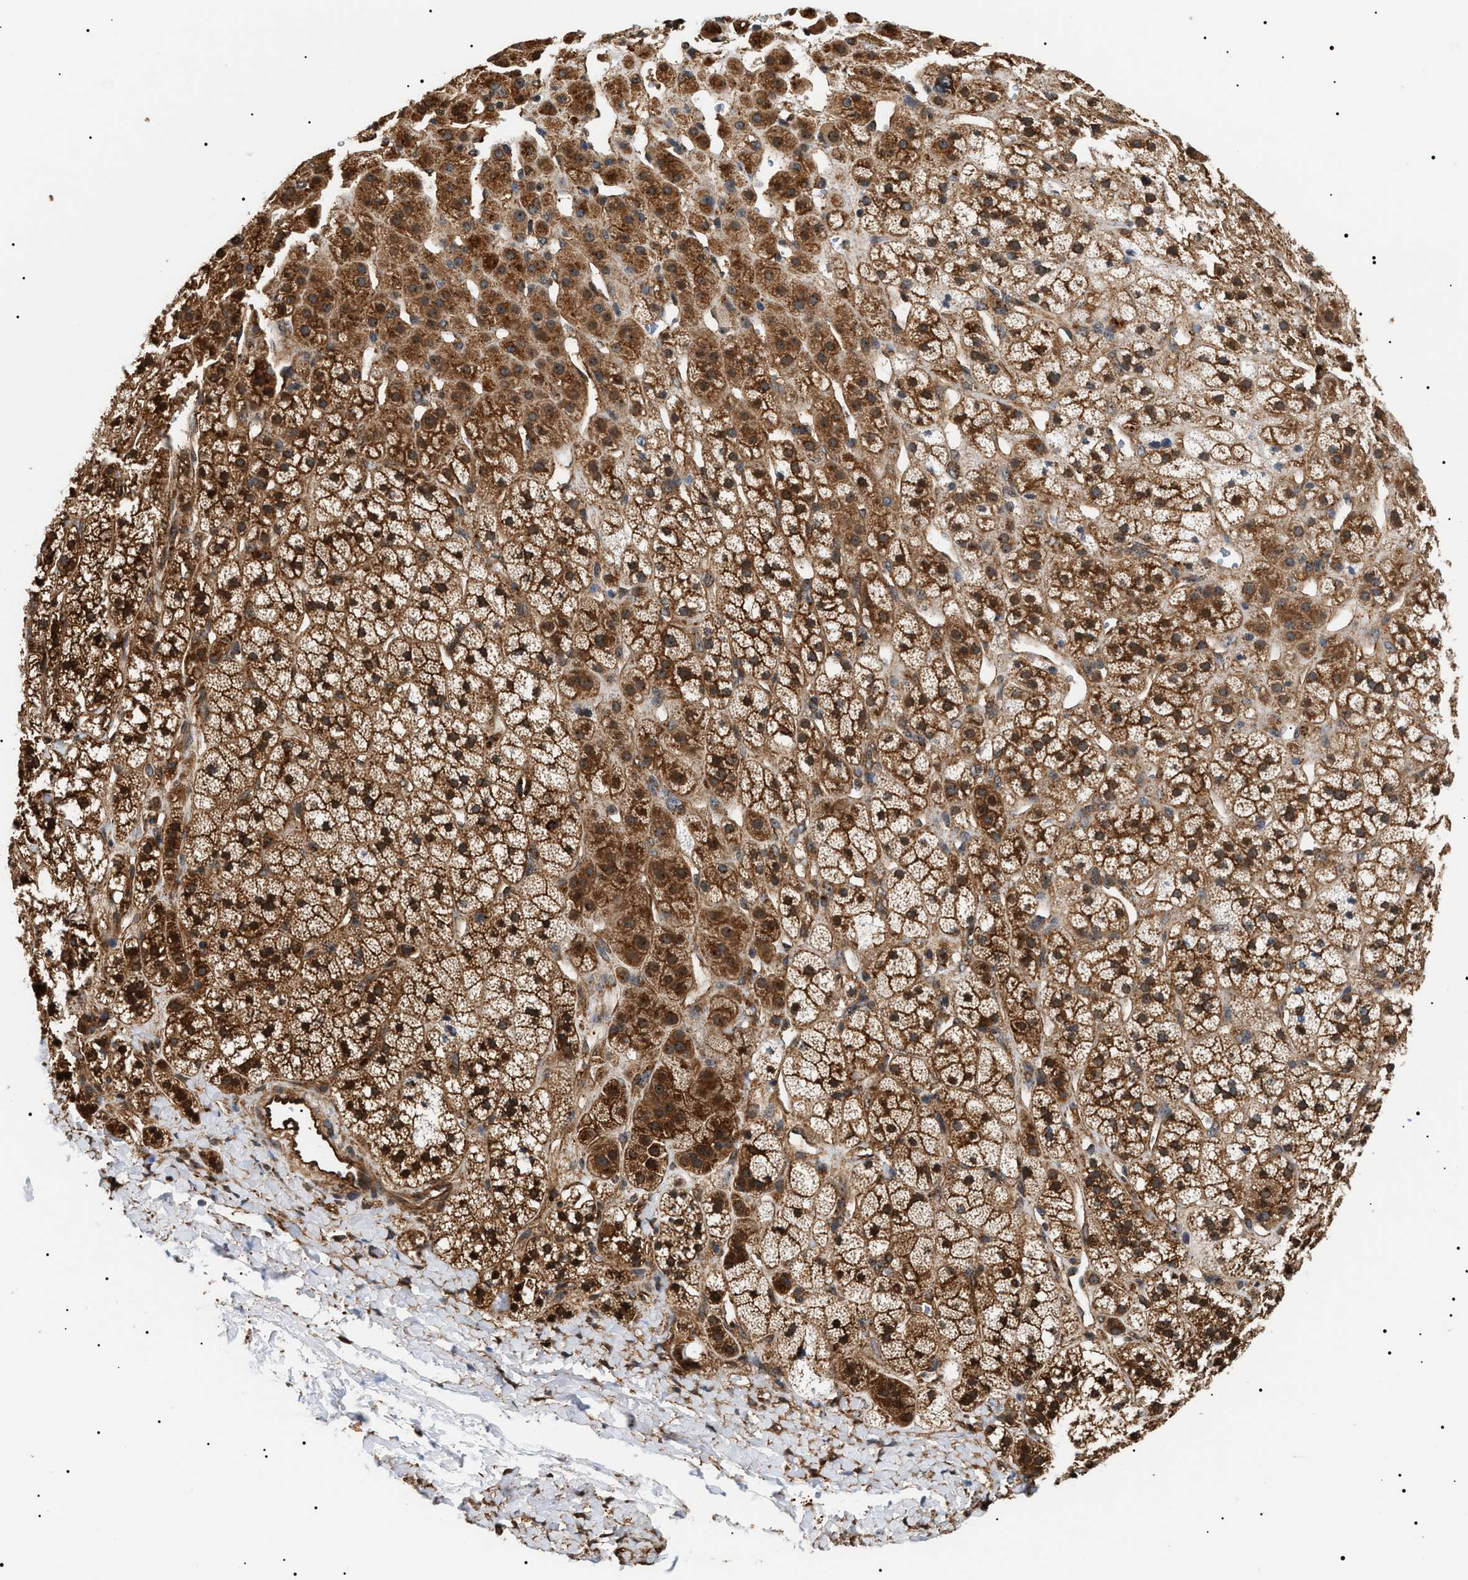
{"staining": {"intensity": "moderate", "quantity": ">75%", "location": "cytoplasmic/membranous"}, "tissue": "adrenal gland", "cell_type": "Glandular cells", "image_type": "normal", "snomed": [{"axis": "morphology", "description": "Normal tissue, NOS"}, {"axis": "topography", "description": "Adrenal gland"}], "caption": "Normal adrenal gland was stained to show a protein in brown. There is medium levels of moderate cytoplasmic/membranous positivity in about >75% of glandular cells.", "gene": "SH3GLB2", "patient": {"sex": "male", "age": 56}}